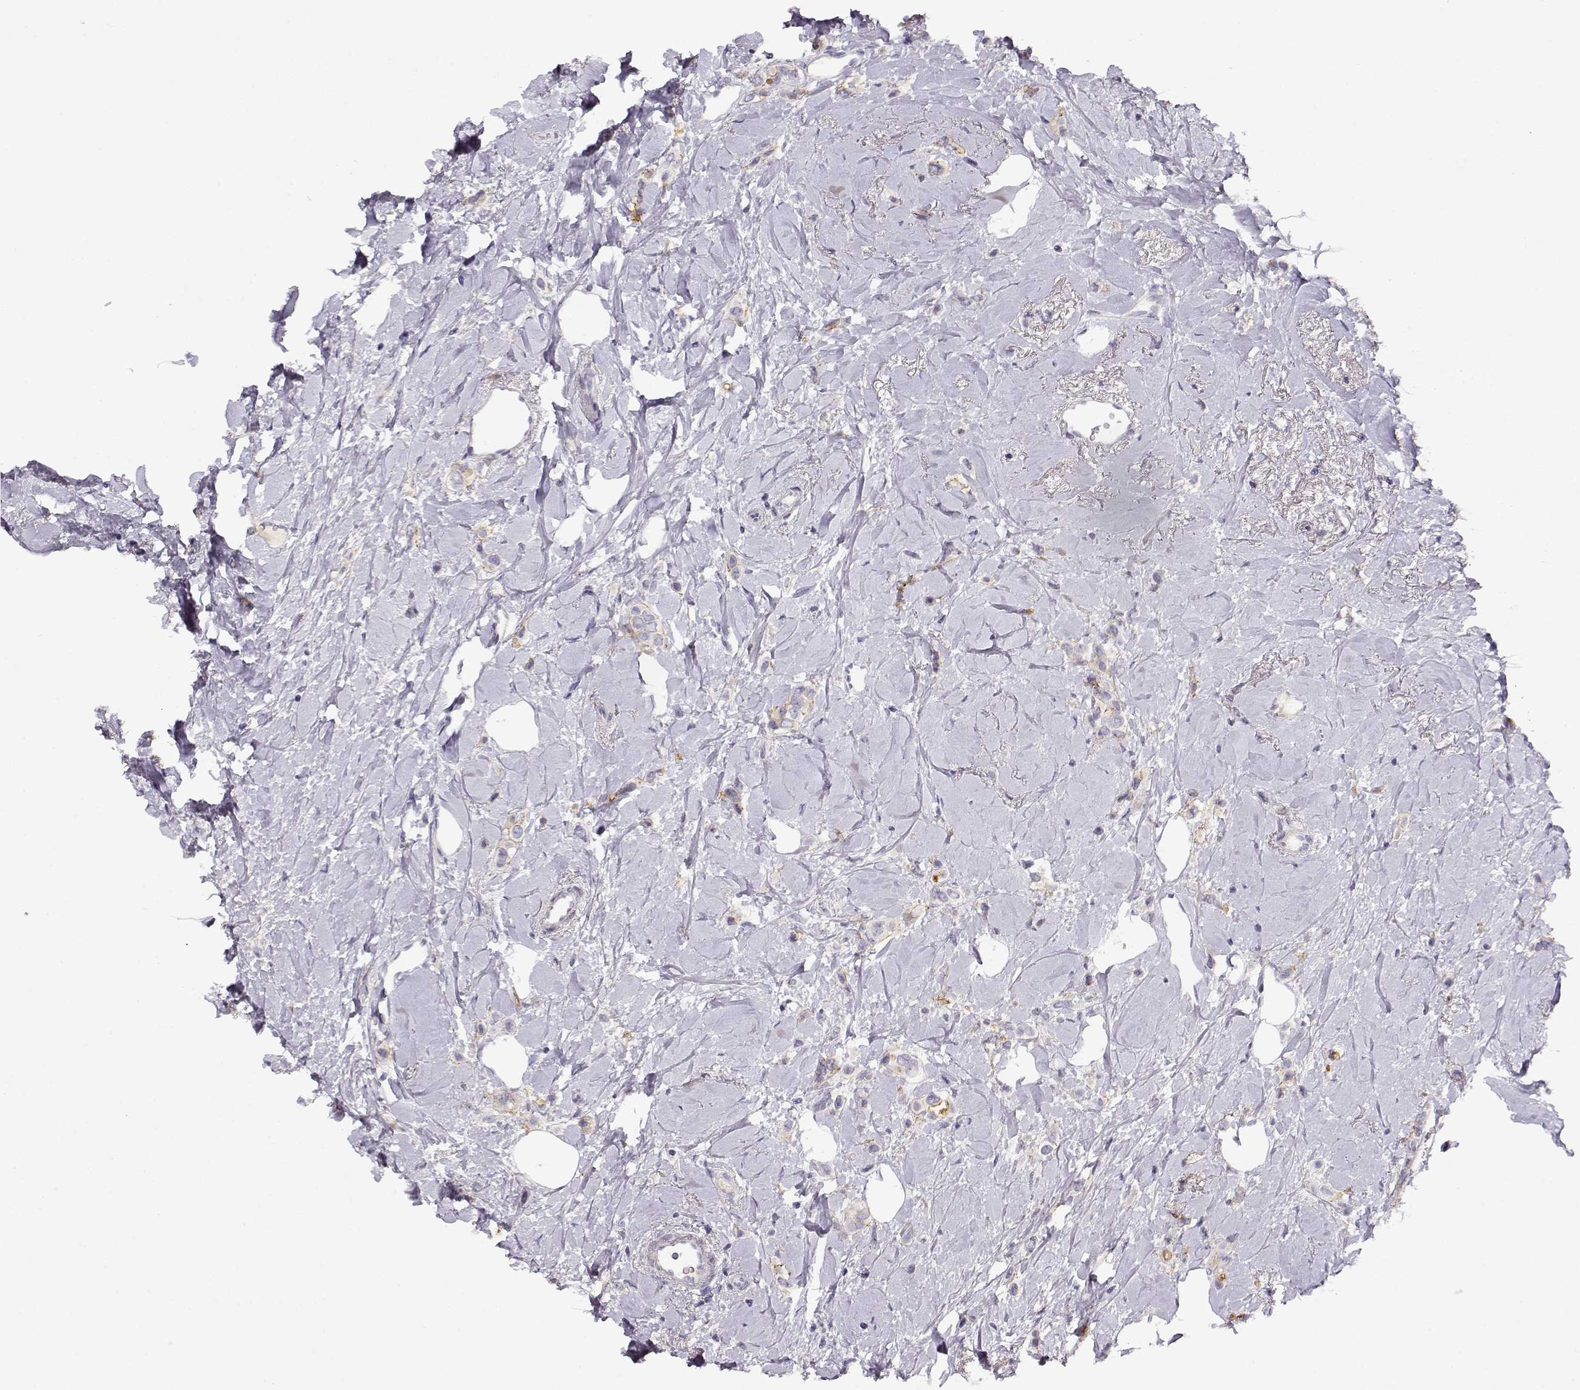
{"staining": {"intensity": "negative", "quantity": "none", "location": "none"}, "tissue": "breast cancer", "cell_type": "Tumor cells", "image_type": "cancer", "snomed": [{"axis": "morphology", "description": "Lobular carcinoma"}, {"axis": "topography", "description": "Breast"}], "caption": "Protein analysis of lobular carcinoma (breast) shows no significant expression in tumor cells.", "gene": "CRX", "patient": {"sex": "female", "age": 66}}